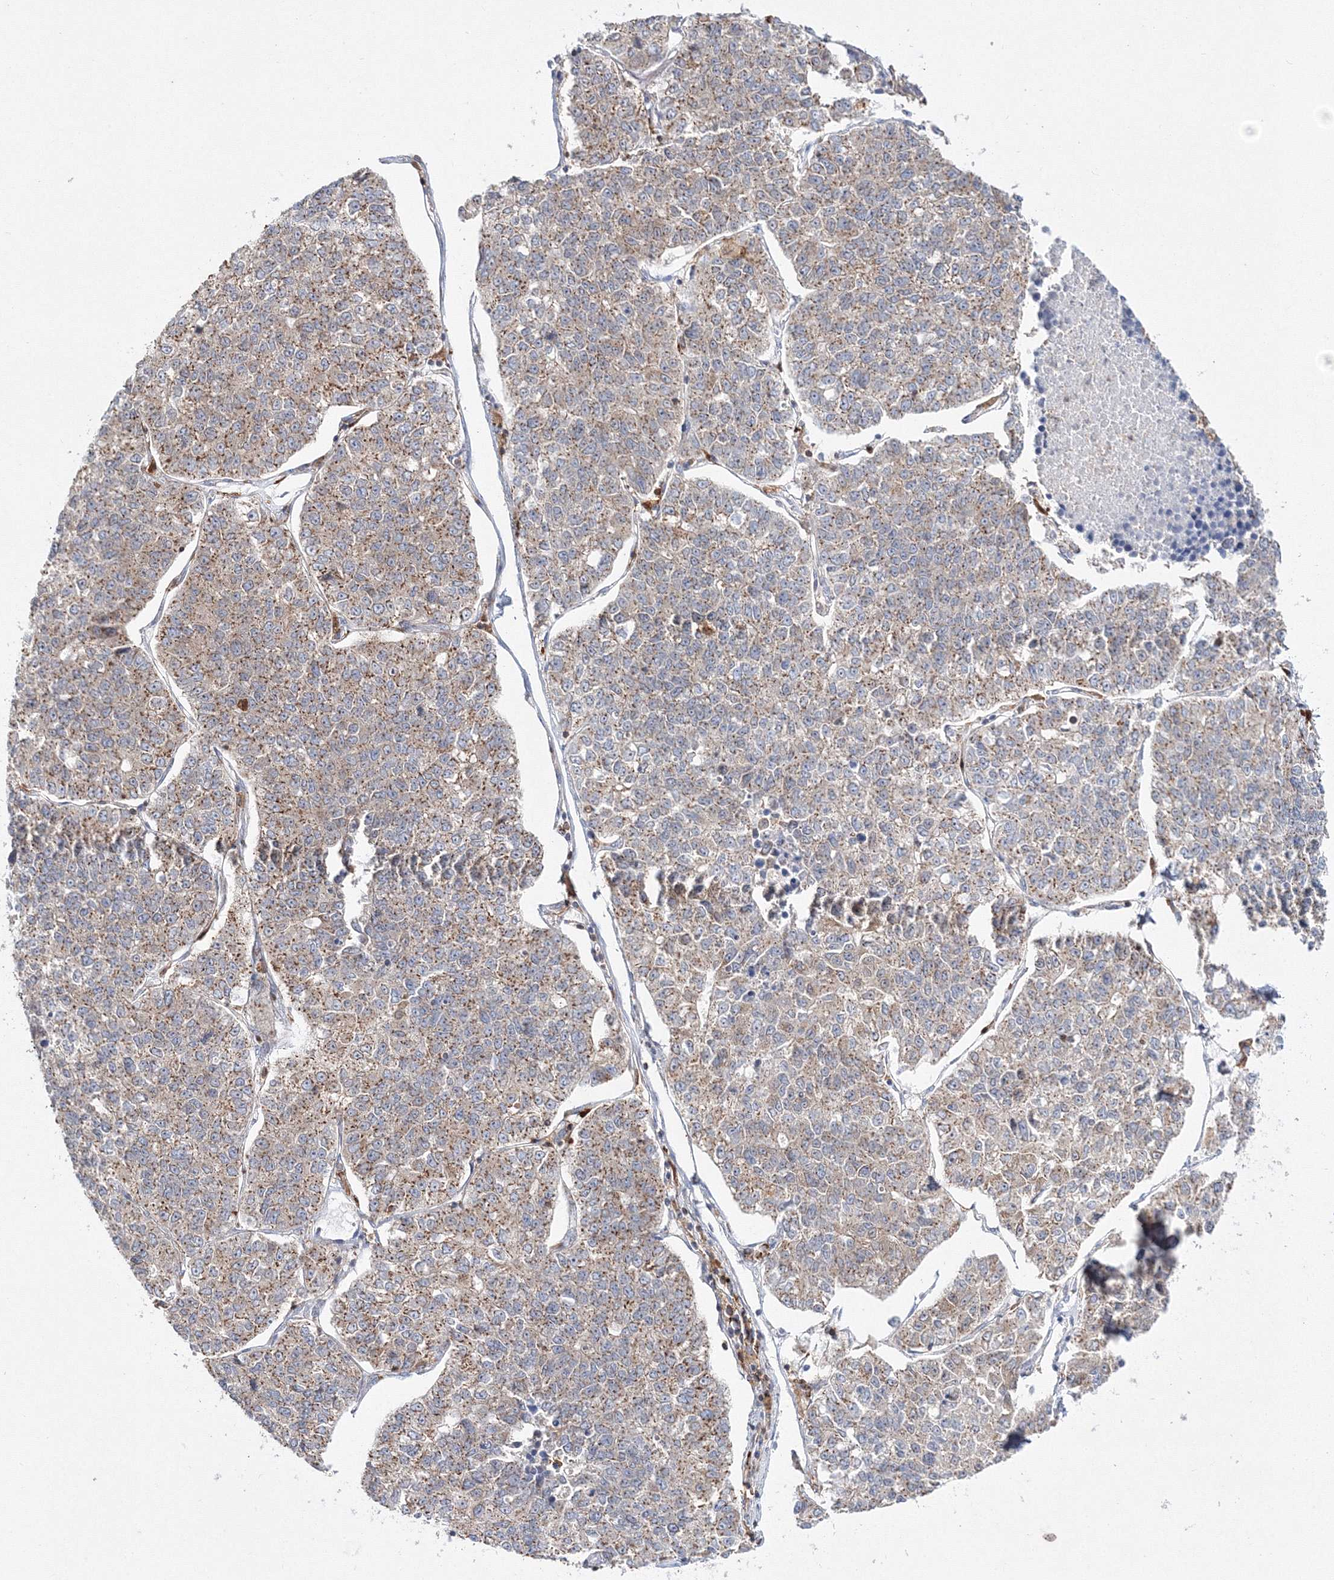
{"staining": {"intensity": "moderate", "quantity": "25%-75%", "location": "cytoplasmic/membranous"}, "tissue": "lung cancer", "cell_type": "Tumor cells", "image_type": "cancer", "snomed": [{"axis": "morphology", "description": "Adenocarcinoma, NOS"}, {"axis": "topography", "description": "Lung"}], "caption": "An image of lung cancer (adenocarcinoma) stained for a protein reveals moderate cytoplasmic/membranous brown staining in tumor cells.", "gene": "ARCN1", "patient": {"sex": "male", "age": 49}}